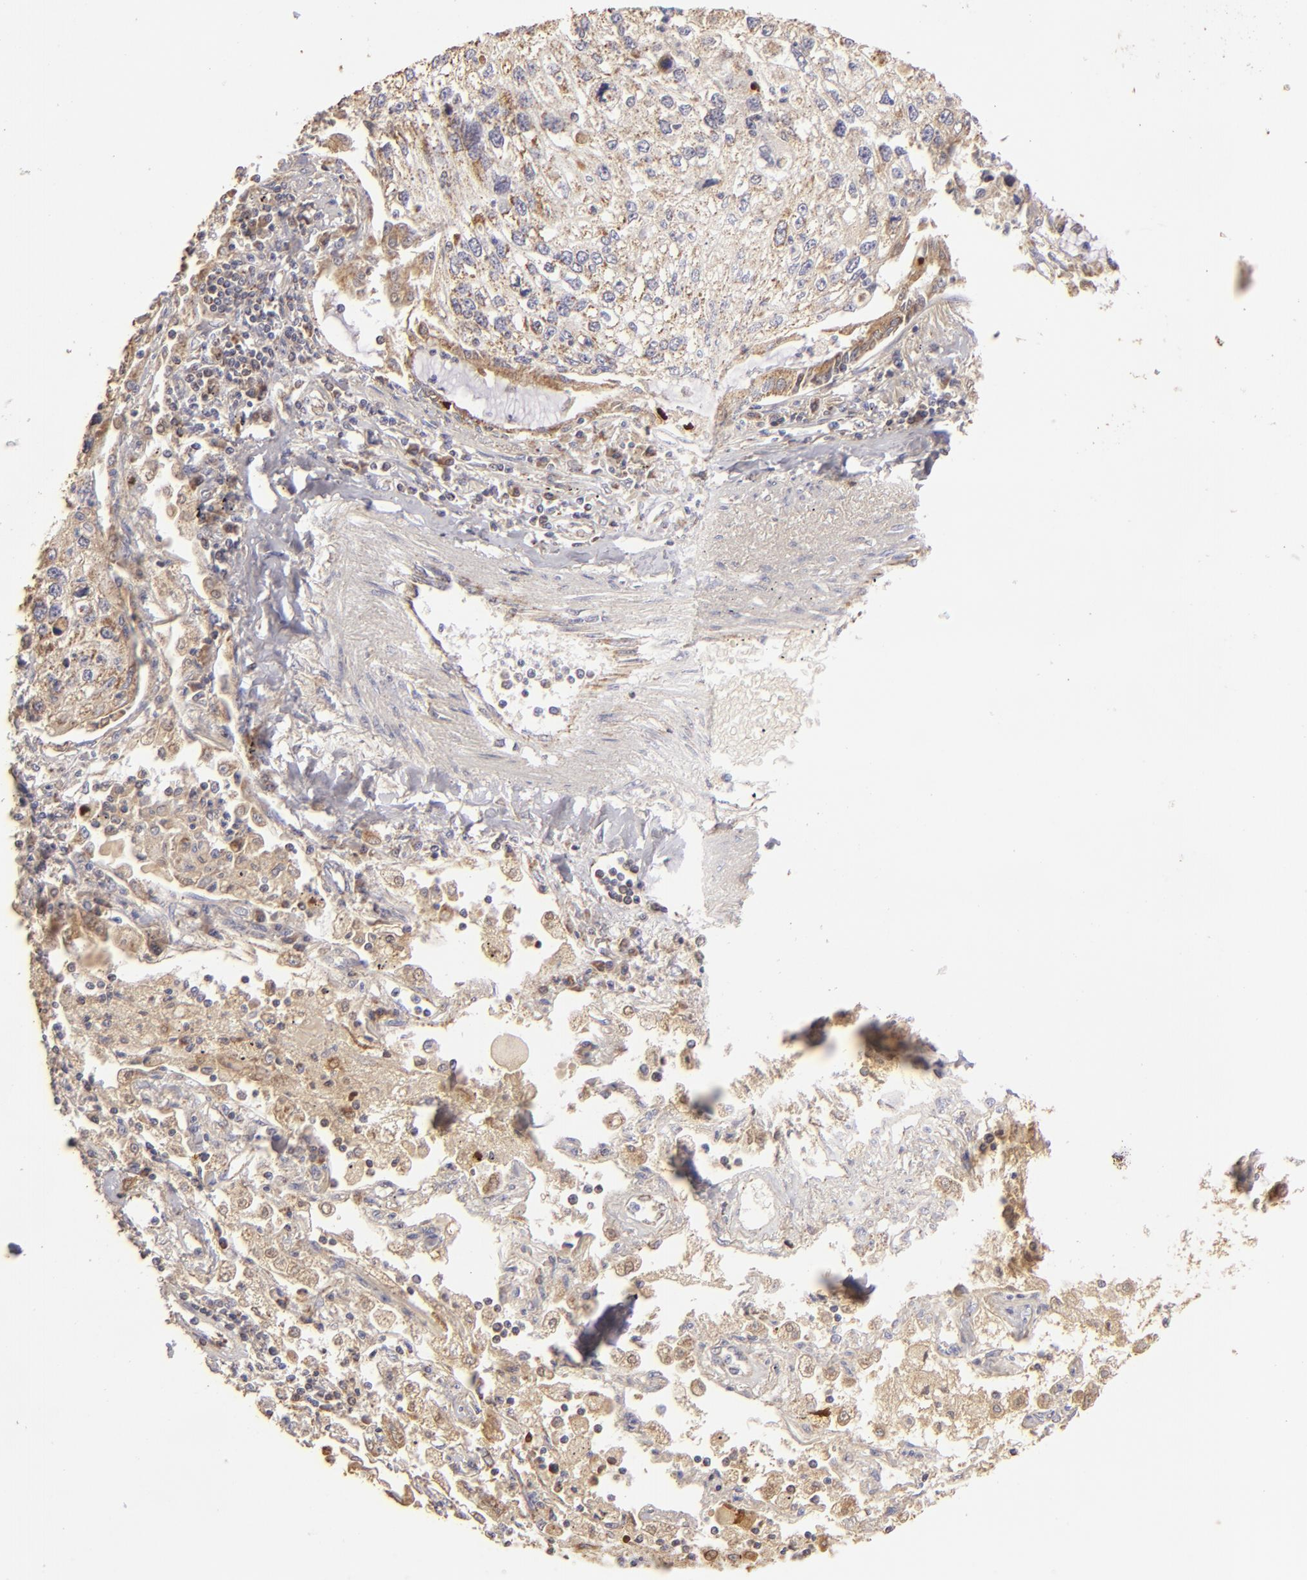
{"staining": {"intensity": "weak", "quantity": ">75%", "location": "cytoplasmic/membranous"}, "tissue": "lung cancer", "cell_type": "Tumor cells", "image_type": "cancer", "snomed": [{"axis": "morphology", "description": "Squamous cell carcinoma, NOS"}, {"axis": "topography", "description": "Lung"}], "caption": "A low amount of weak cytoplasmic/membranous positivity is appreciated in approximately >75% of tumor cells in lung squamous cell carcinoma tissue.", "gene": "CFB", "patient": {"sex": "male", "age": 75}}